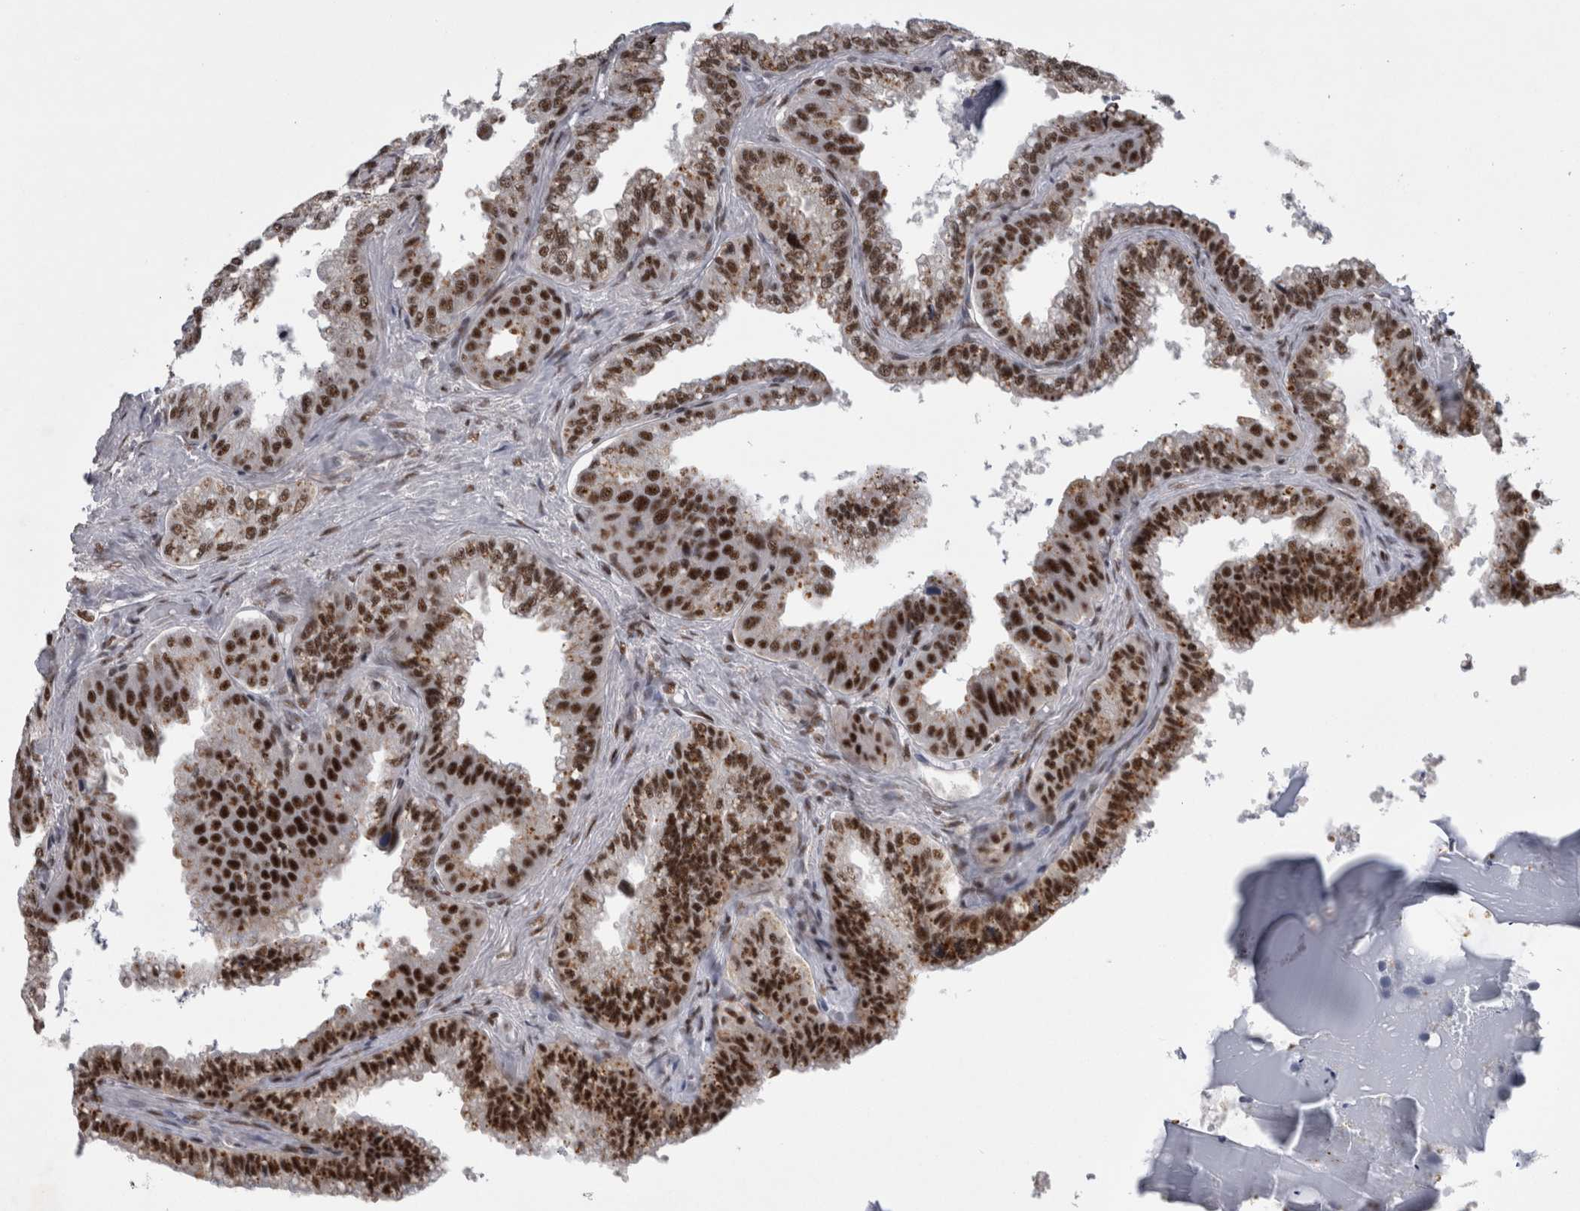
{"staining": {"intensity": "strong", "quantity": ">75%", "location": "nuclear"}, "tissue": "seminal vesicle", "cell_type": "Glandular cells", "image_type": "normal", "snomed": [{"axis": "morphology", "description": "Normal tissue, NOS"}, {"axis": "topography", "description": "Seminal veicle"}], "caption": "Immunohistochemistry photomicrograph of benign seminal vesicle stained for a protein (brown), which demonstrates high levels of strong nuclear positivity in approximately >75% of glandular cells.", "gene": "CDK11A", "patient": {"sex": "male", "age": 46}}